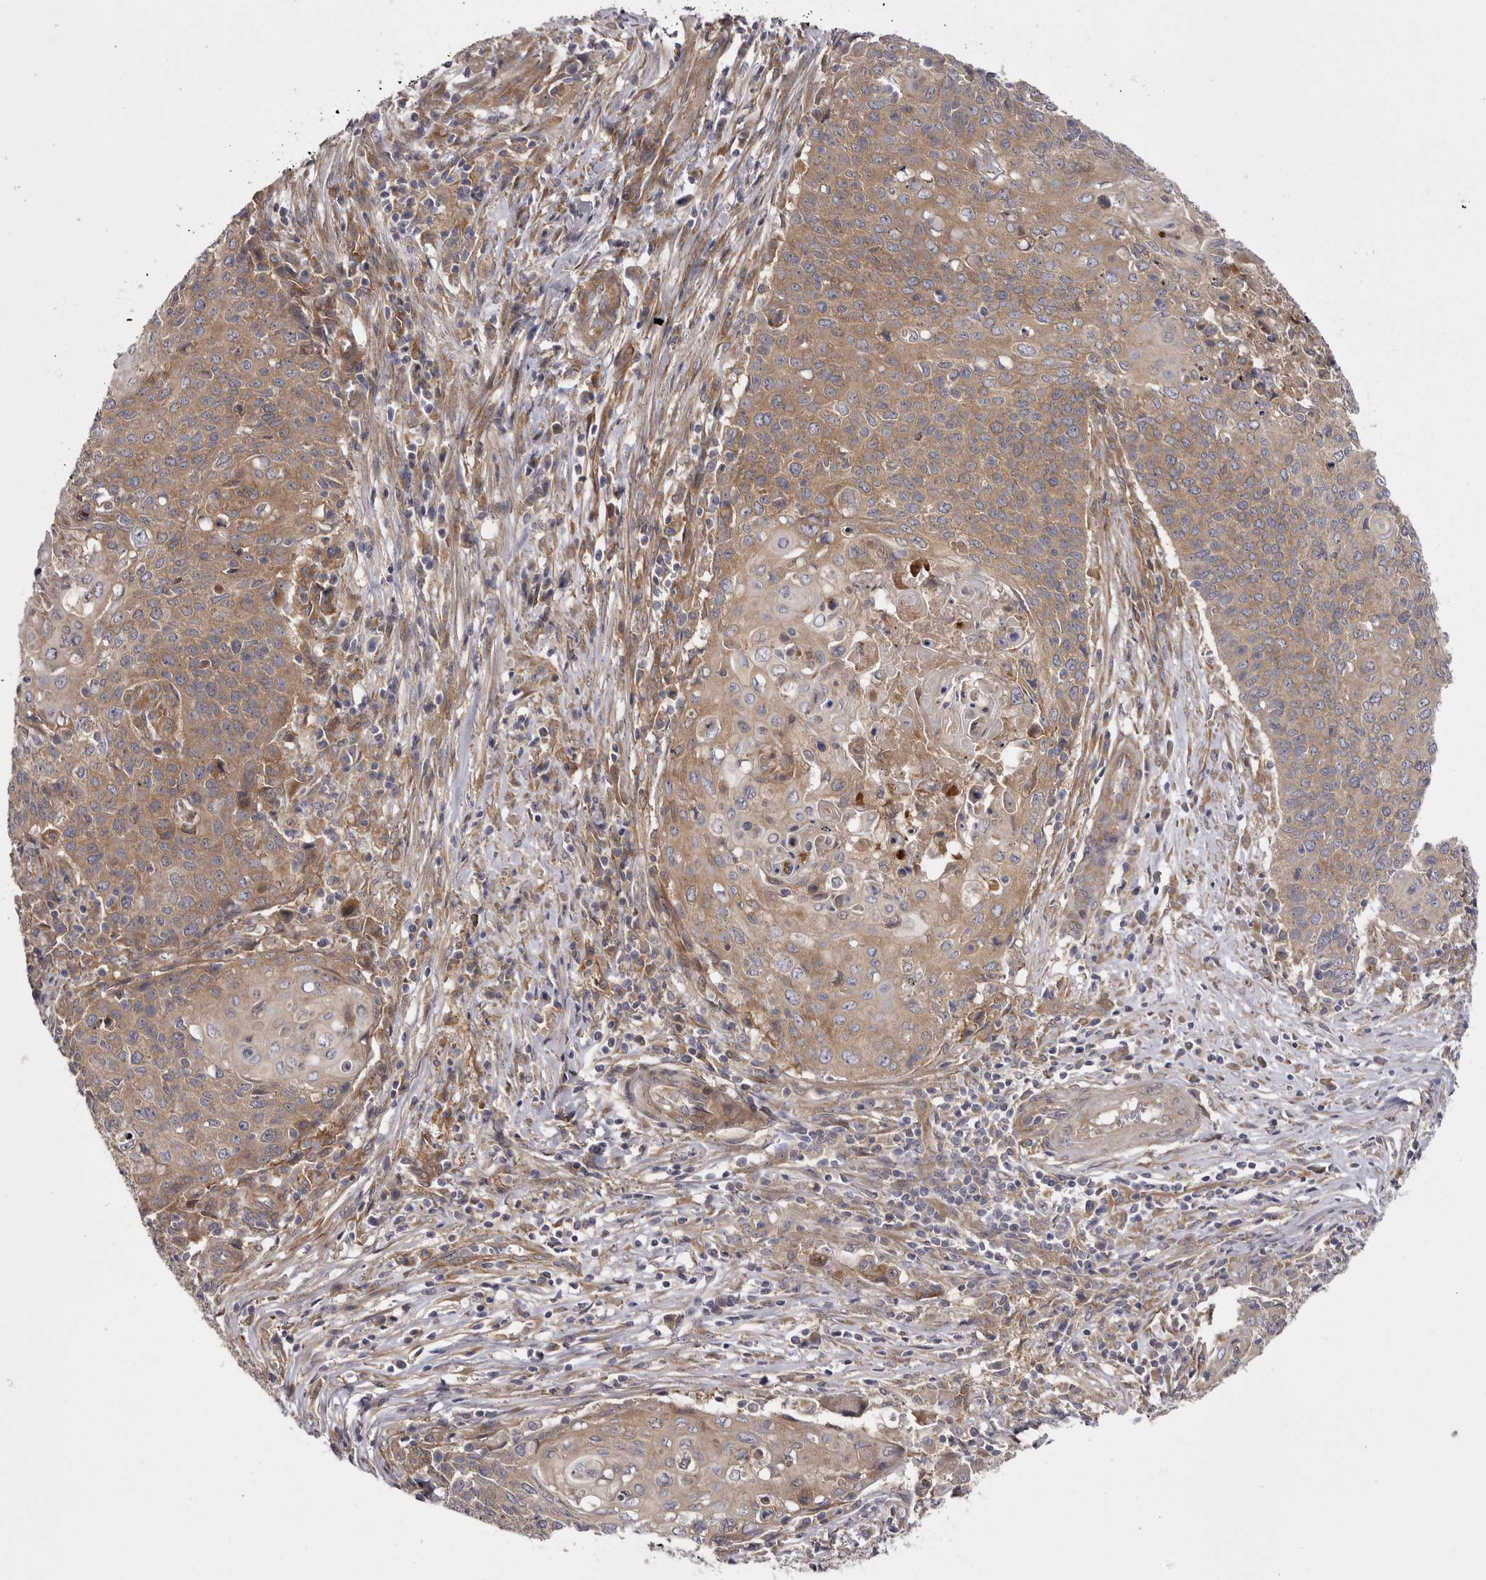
{"staining": {"intensity": "moderate", "quantity": ">75%", "location": "cytoplasmic/membranous"}, "tissue": "cervical cancer", "cell_type": "Tumor cells", "image_type": "cancer", "snomed": [{"axis": "morphology", "description": "Squamous cell carcinoma, NOS"}, {"axis": "topography", "description": "Cervix"}], "caption": "High-magnification brightfield microscopy of squamous cell carcinoma (cervical) stained with DAB (brown) and counterstained with hematoxylin (blue). tumor cells exhibit moderate cytoplasmic/membranous expression is seen in approximately>75% of cells.", "gene": "OSBPL9", "patient": {"sex": "female", "age": 39}}